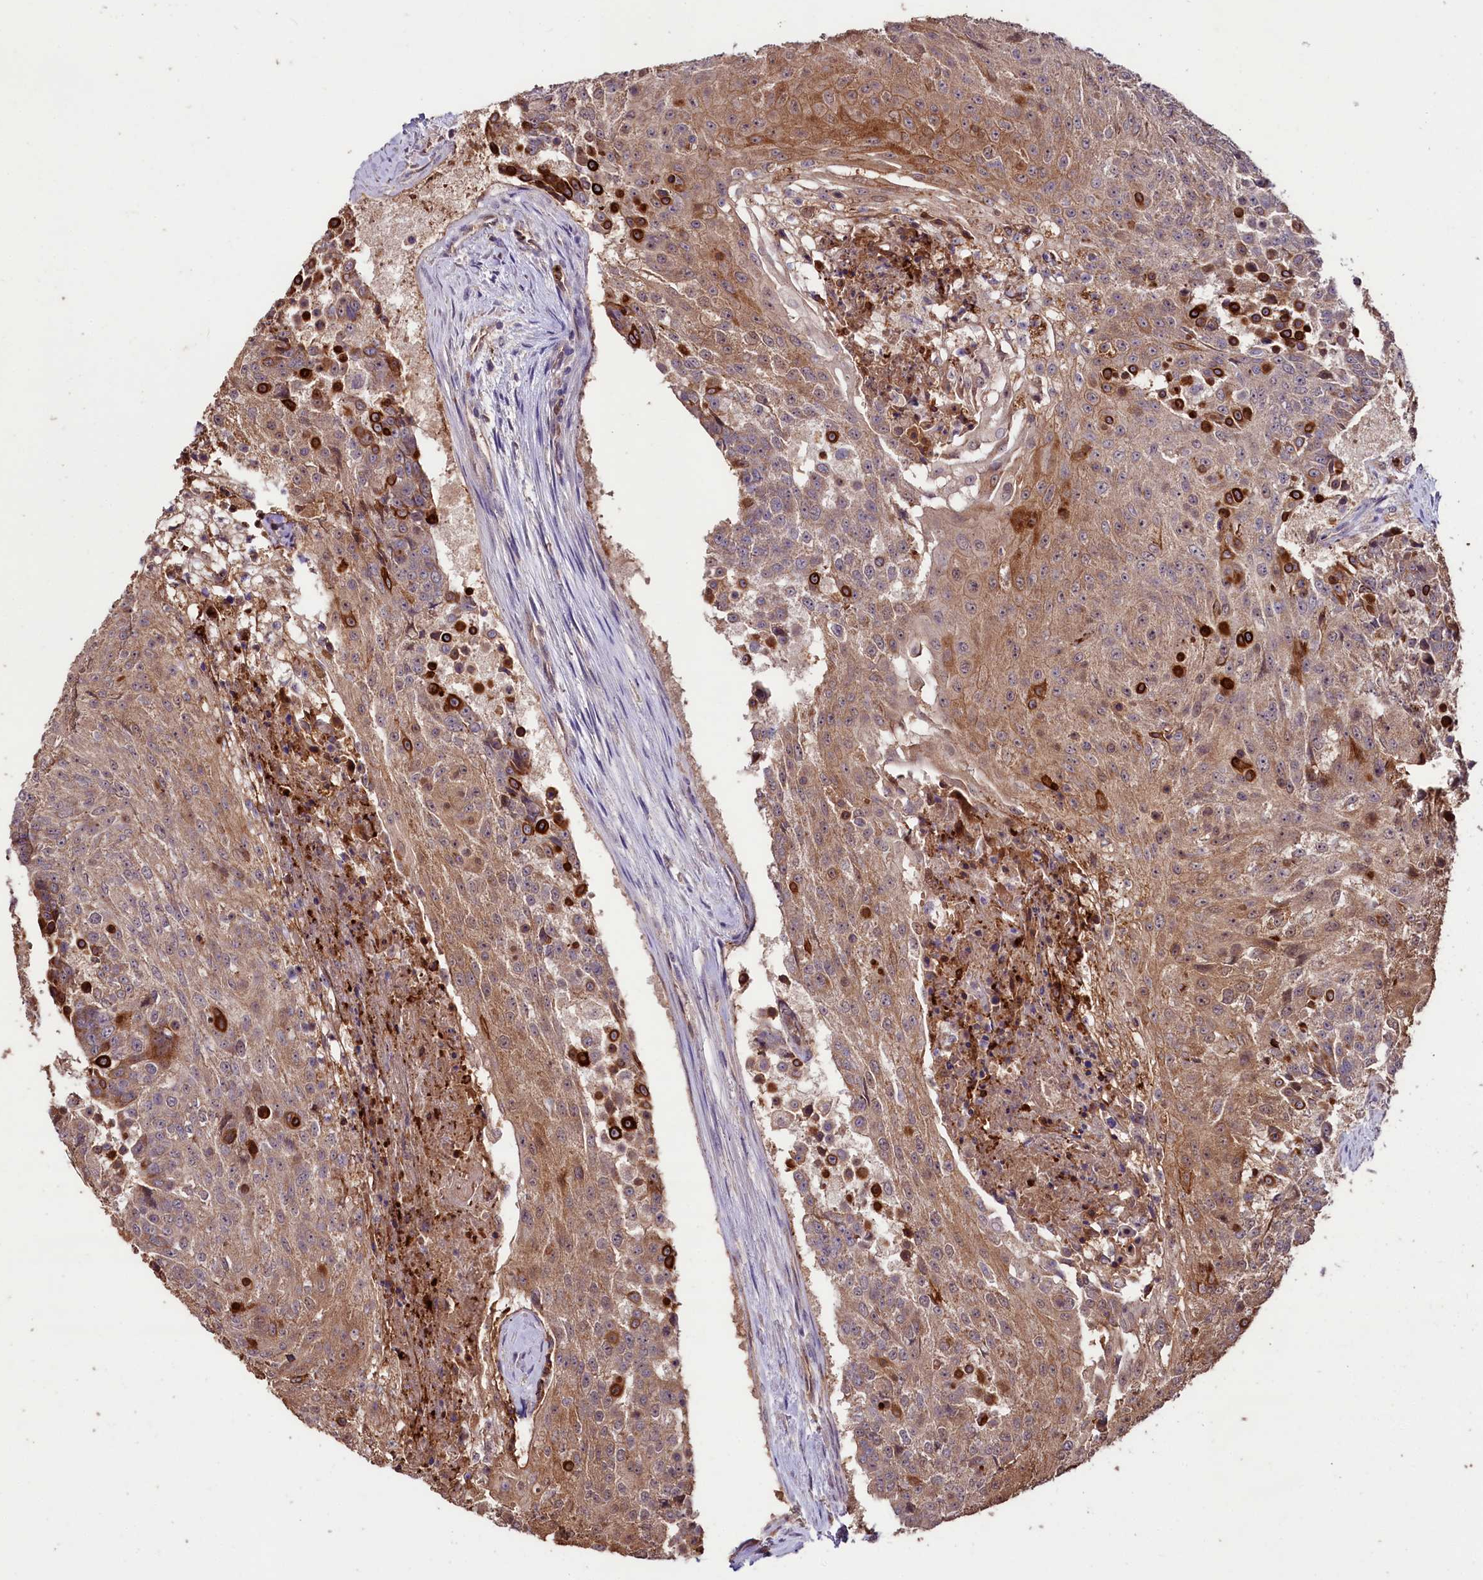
{"staining": {"intensity": "moderate", "quantity": ">75%", "location": "cytoplasmic/membranous"}, "tissue": "urothelial cancer", "cell_type": "Tumor cells", "image_type": "cancer", "snomed": [{"axis": "morphology", "description": "Urothelial carcinoma, High grade"}, {"axis": "topography", "description": "Urinary bladder"}], "caption": "Immunohistochemical staining of human high-grade urothelial carcinoma reveals moderate cytoplasmic/membranous protein staining in approximately >75% of tumor cells.", "gene": "KLRB1", "patient": {"sex": "female", "age": 63}}